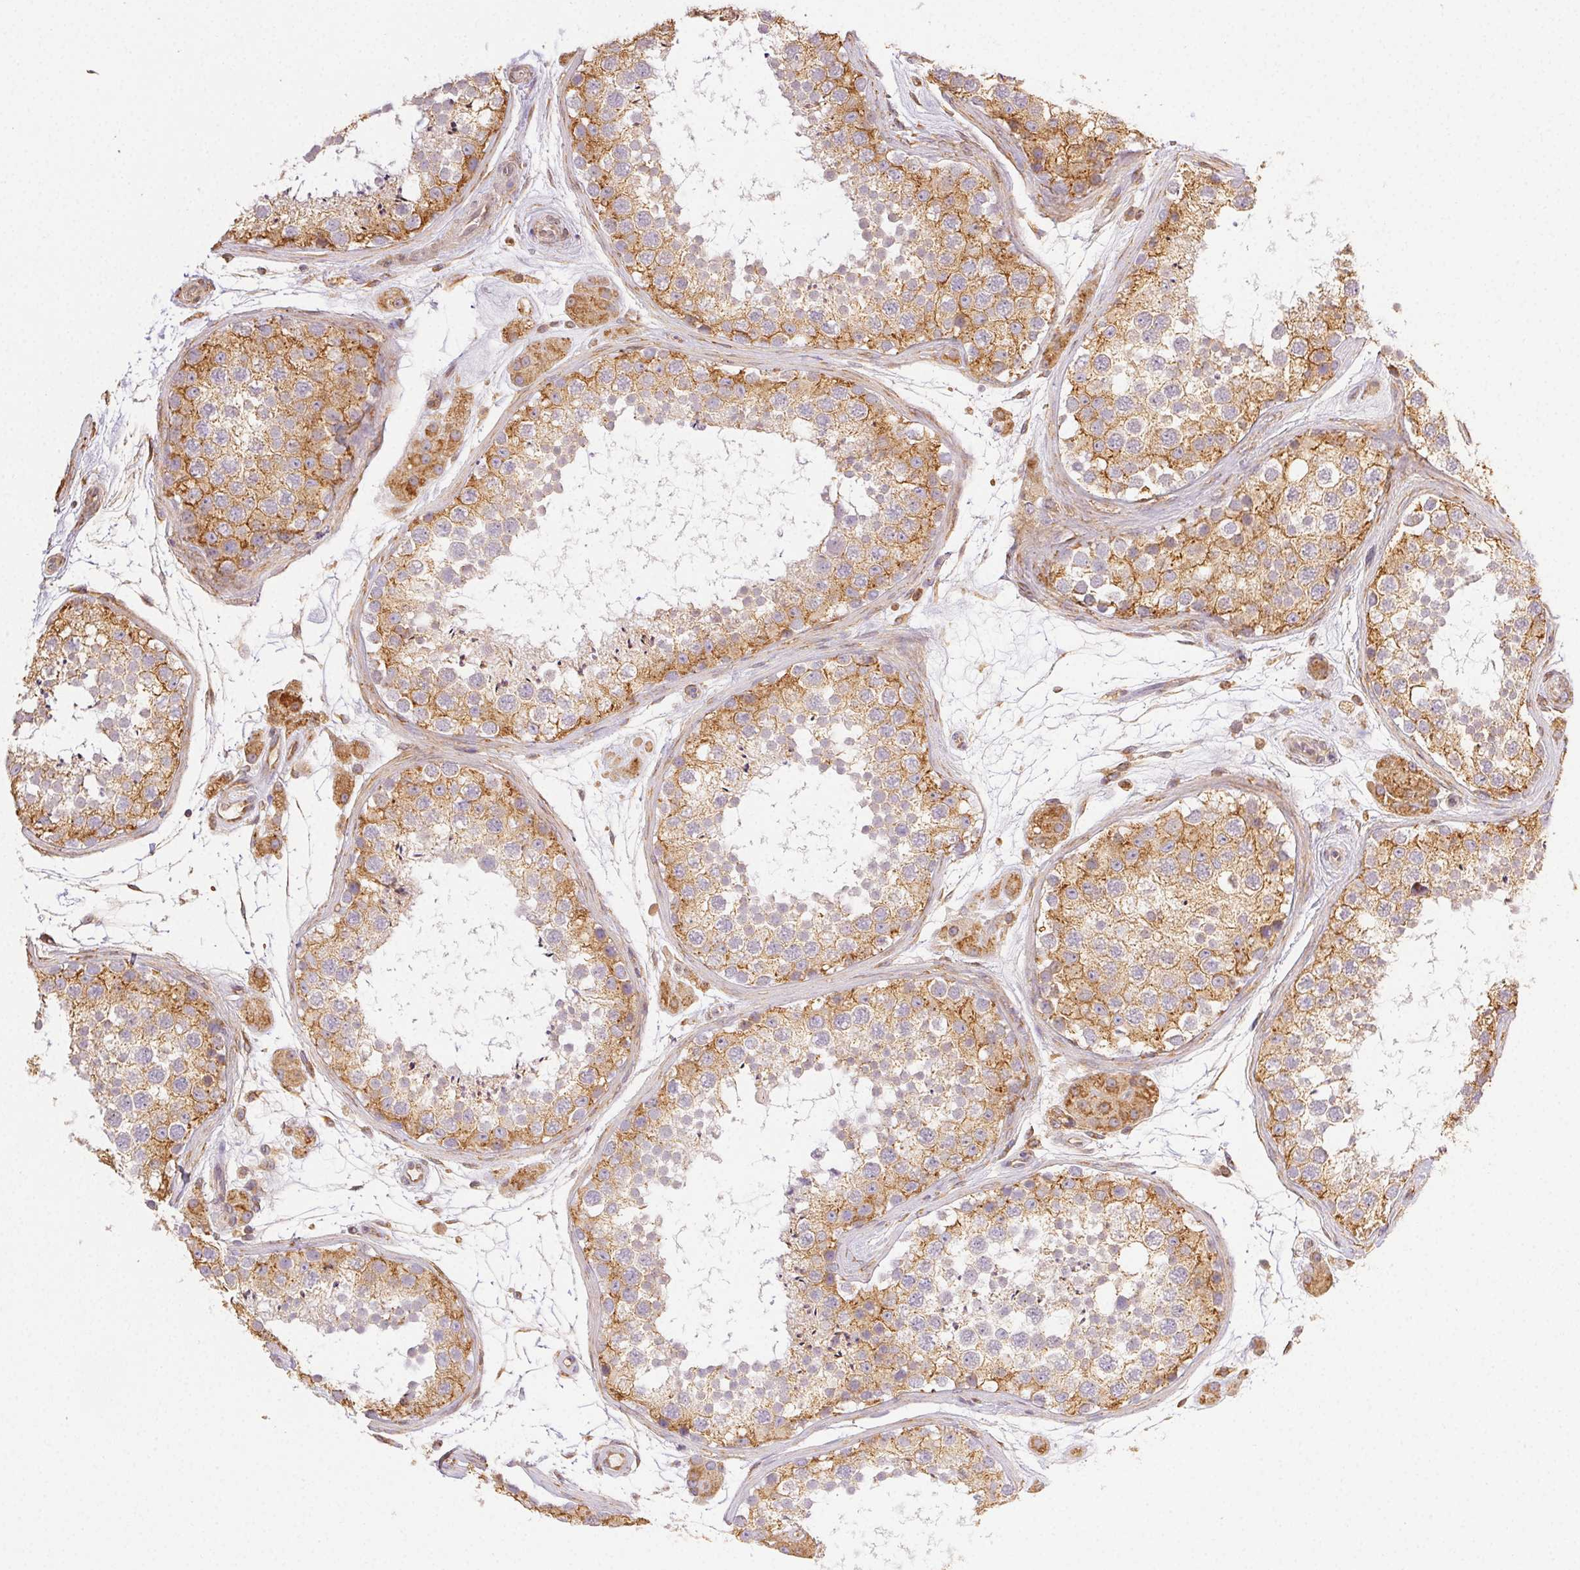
{"staining": {"intensity": "moderate", "quantity": "25%-75%", "location": "cytoplasmic/membranous"}, "tissue": "testis", "cell_type": "Cells in seminiferous ducts", "image_type": "normal", "snomed": [{"axis": "morphology", "description": "Normal tissue, NOS"}, {"axis": "topography", "description": "Testis"}], "caption": "A medium amount of moderate cytoplasmic/membranous staining is seen in about 25%-75% of cells in seminiferous ducts in normal testis.", "gene": "ENTREP1", "patient": {"sex": "male", "age": 41}}